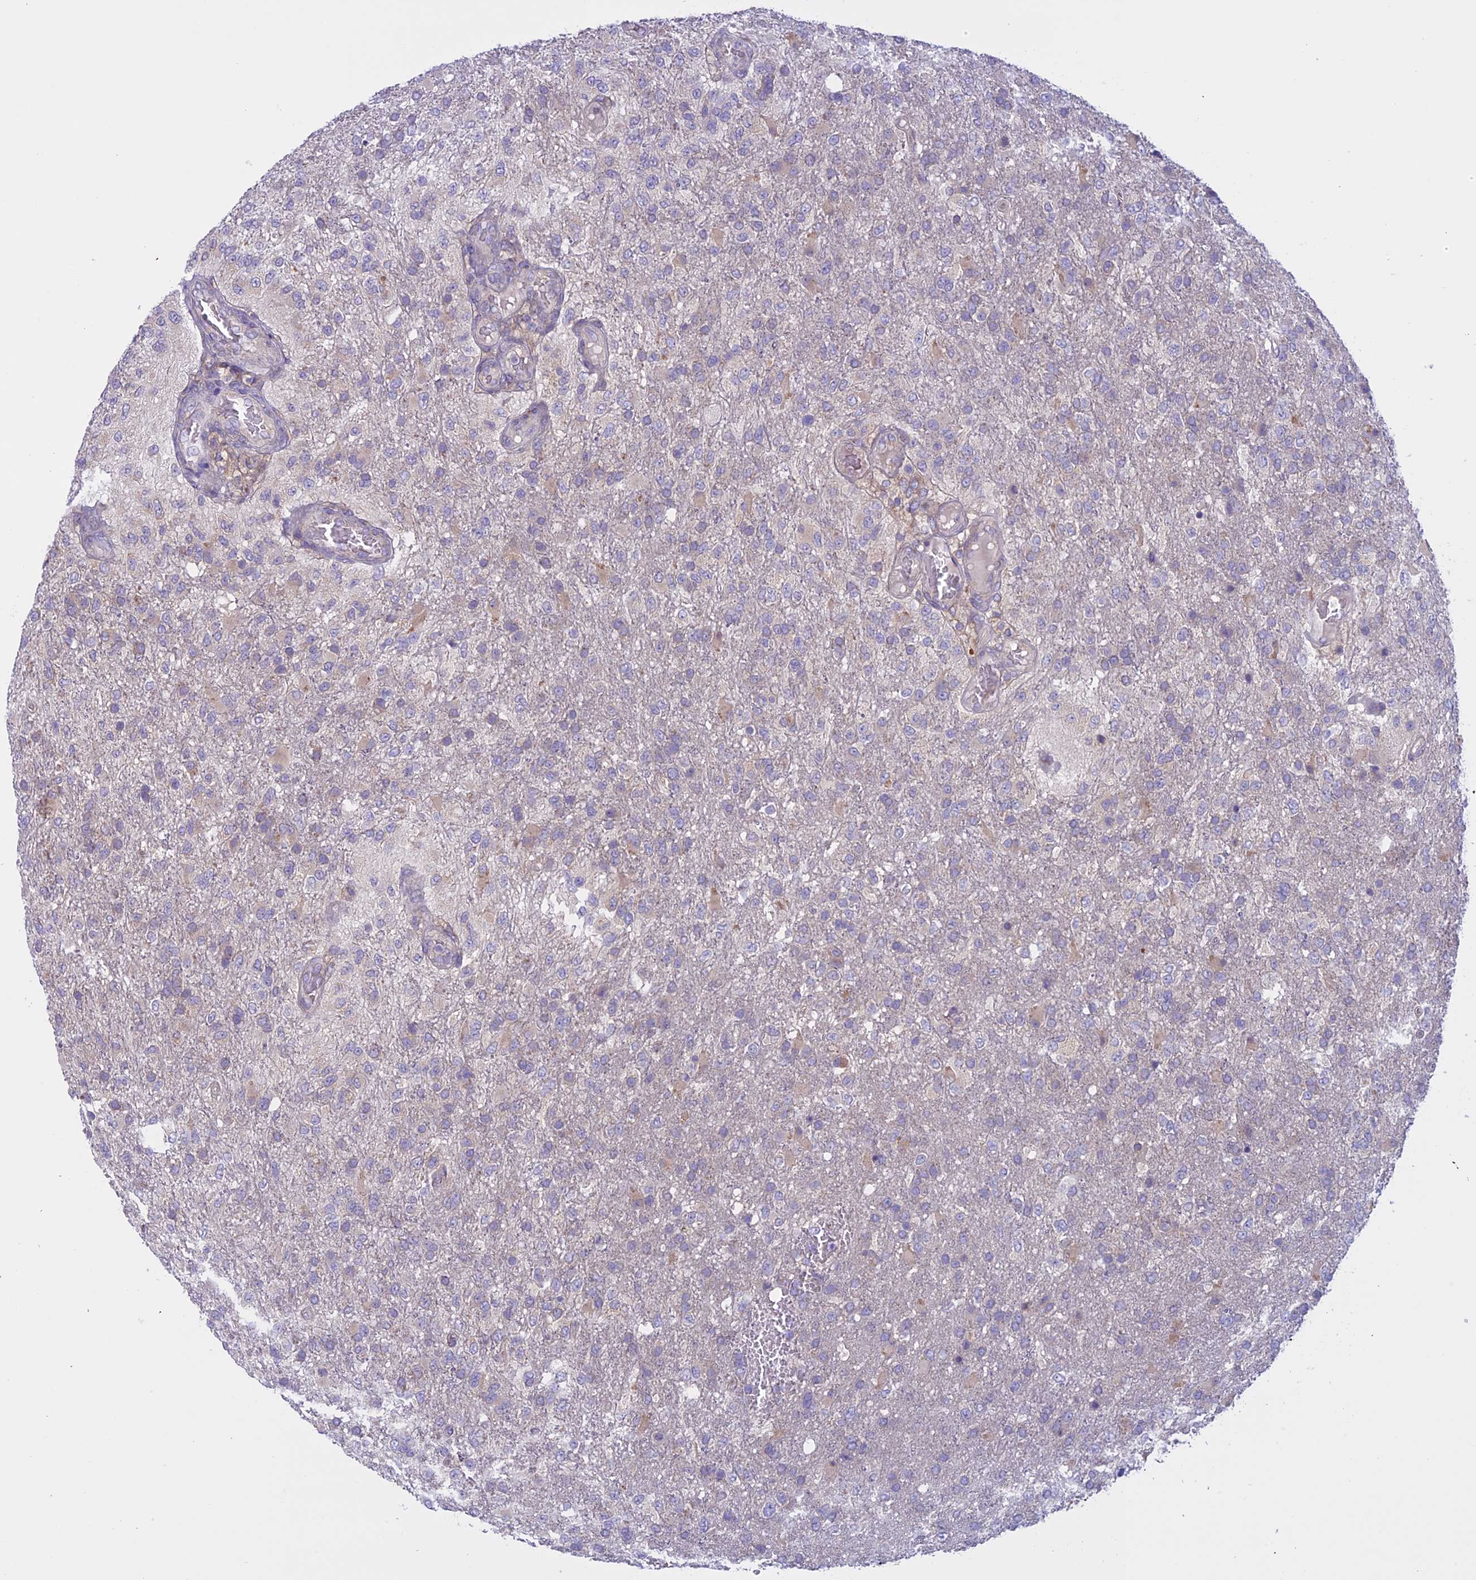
{"staining": {"intensity": "negative", "quantity": "none", "location": "none"}, "tissue": "glioma", "cell_type": "Tumor cells", "image_type": "cancer", "snomed": [{"axis": "morphology", "description": "Glioma, malignant, High grade"}, {"axis": "topography", "description": "Brain"}], "caption": "IHC image of neoplastic tissue: malignant high-grade glioma stained with DAB (3,3'-diaminobenzidine) demonstrates no significant protein positivity in tumor cells.", "gene": "DCTN5", "patient": {"sex": "female", "age": 74}}